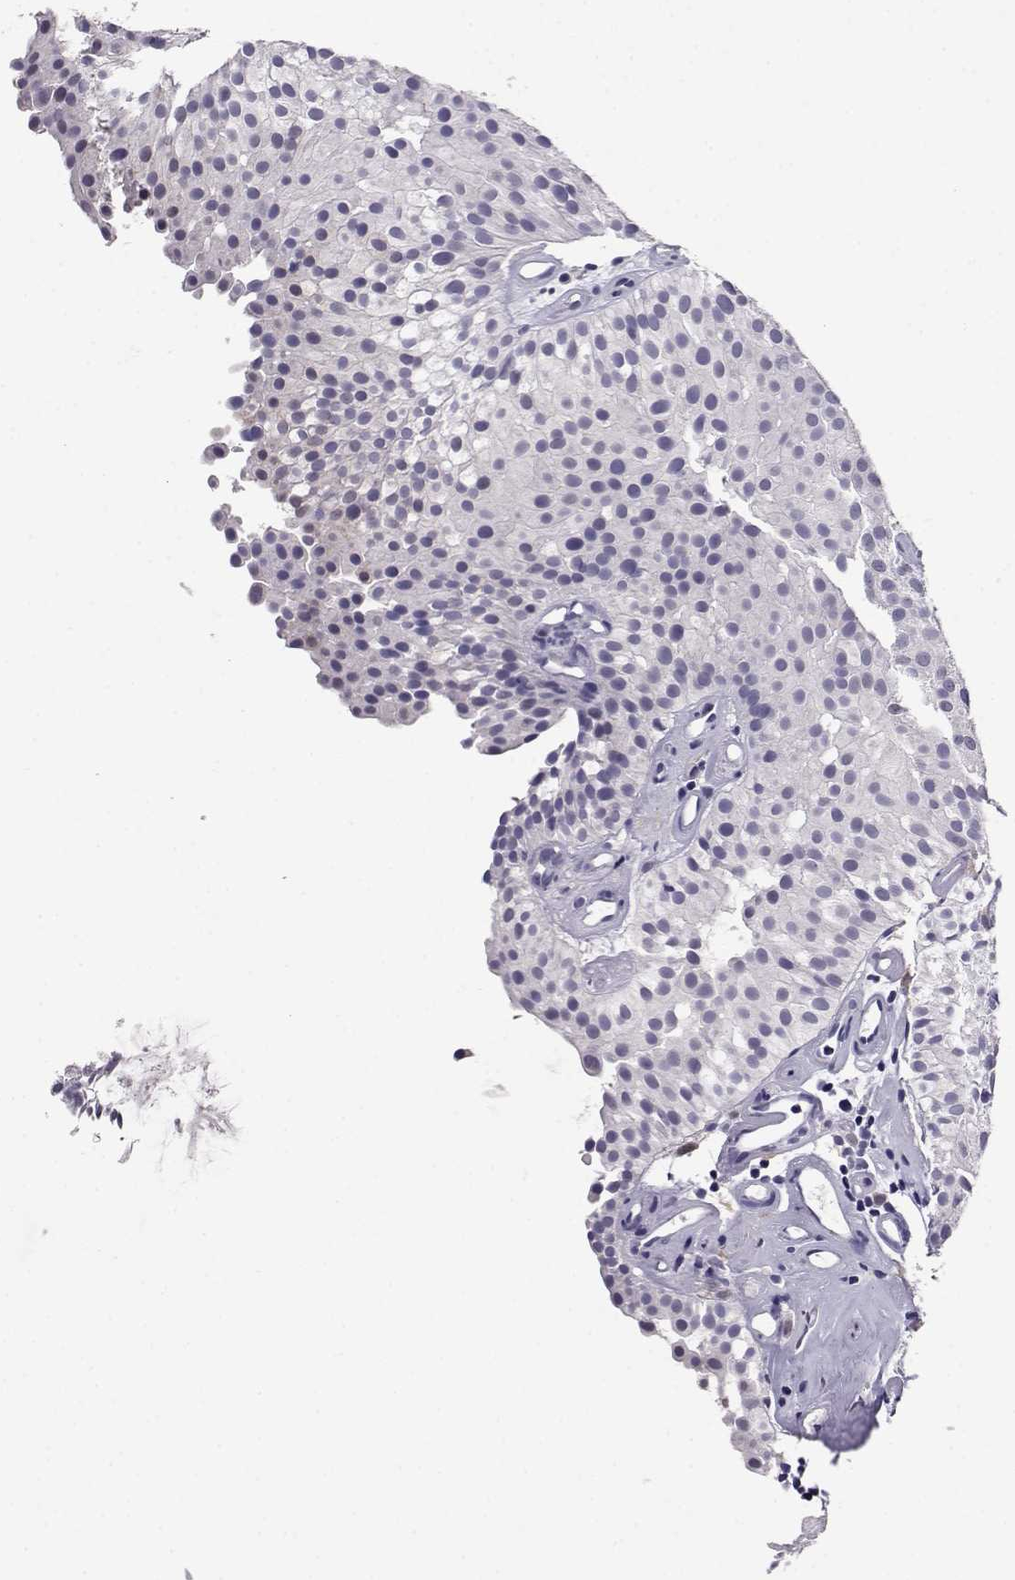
{"staining": {"intensity": "negative", "quantity": "none", "location": "none"}, "tissue": "urothelial cancer", "cell_type": "Tumor cells", "image_type": "cancer", "snomed": [{"axis": "morphology", "description": "Urothelial carcinoma, Low grade"}, {"axis": "topography", "description": "Urinary bladder"}], "caption": "High power microscopy histopathology image of an immunohistochemistry photomicrograph of urothelial cancer, revealing no significant staining in tumor cells.", "gene": "AKR1B1", "patient": {"sex": "female", "age": 87}}